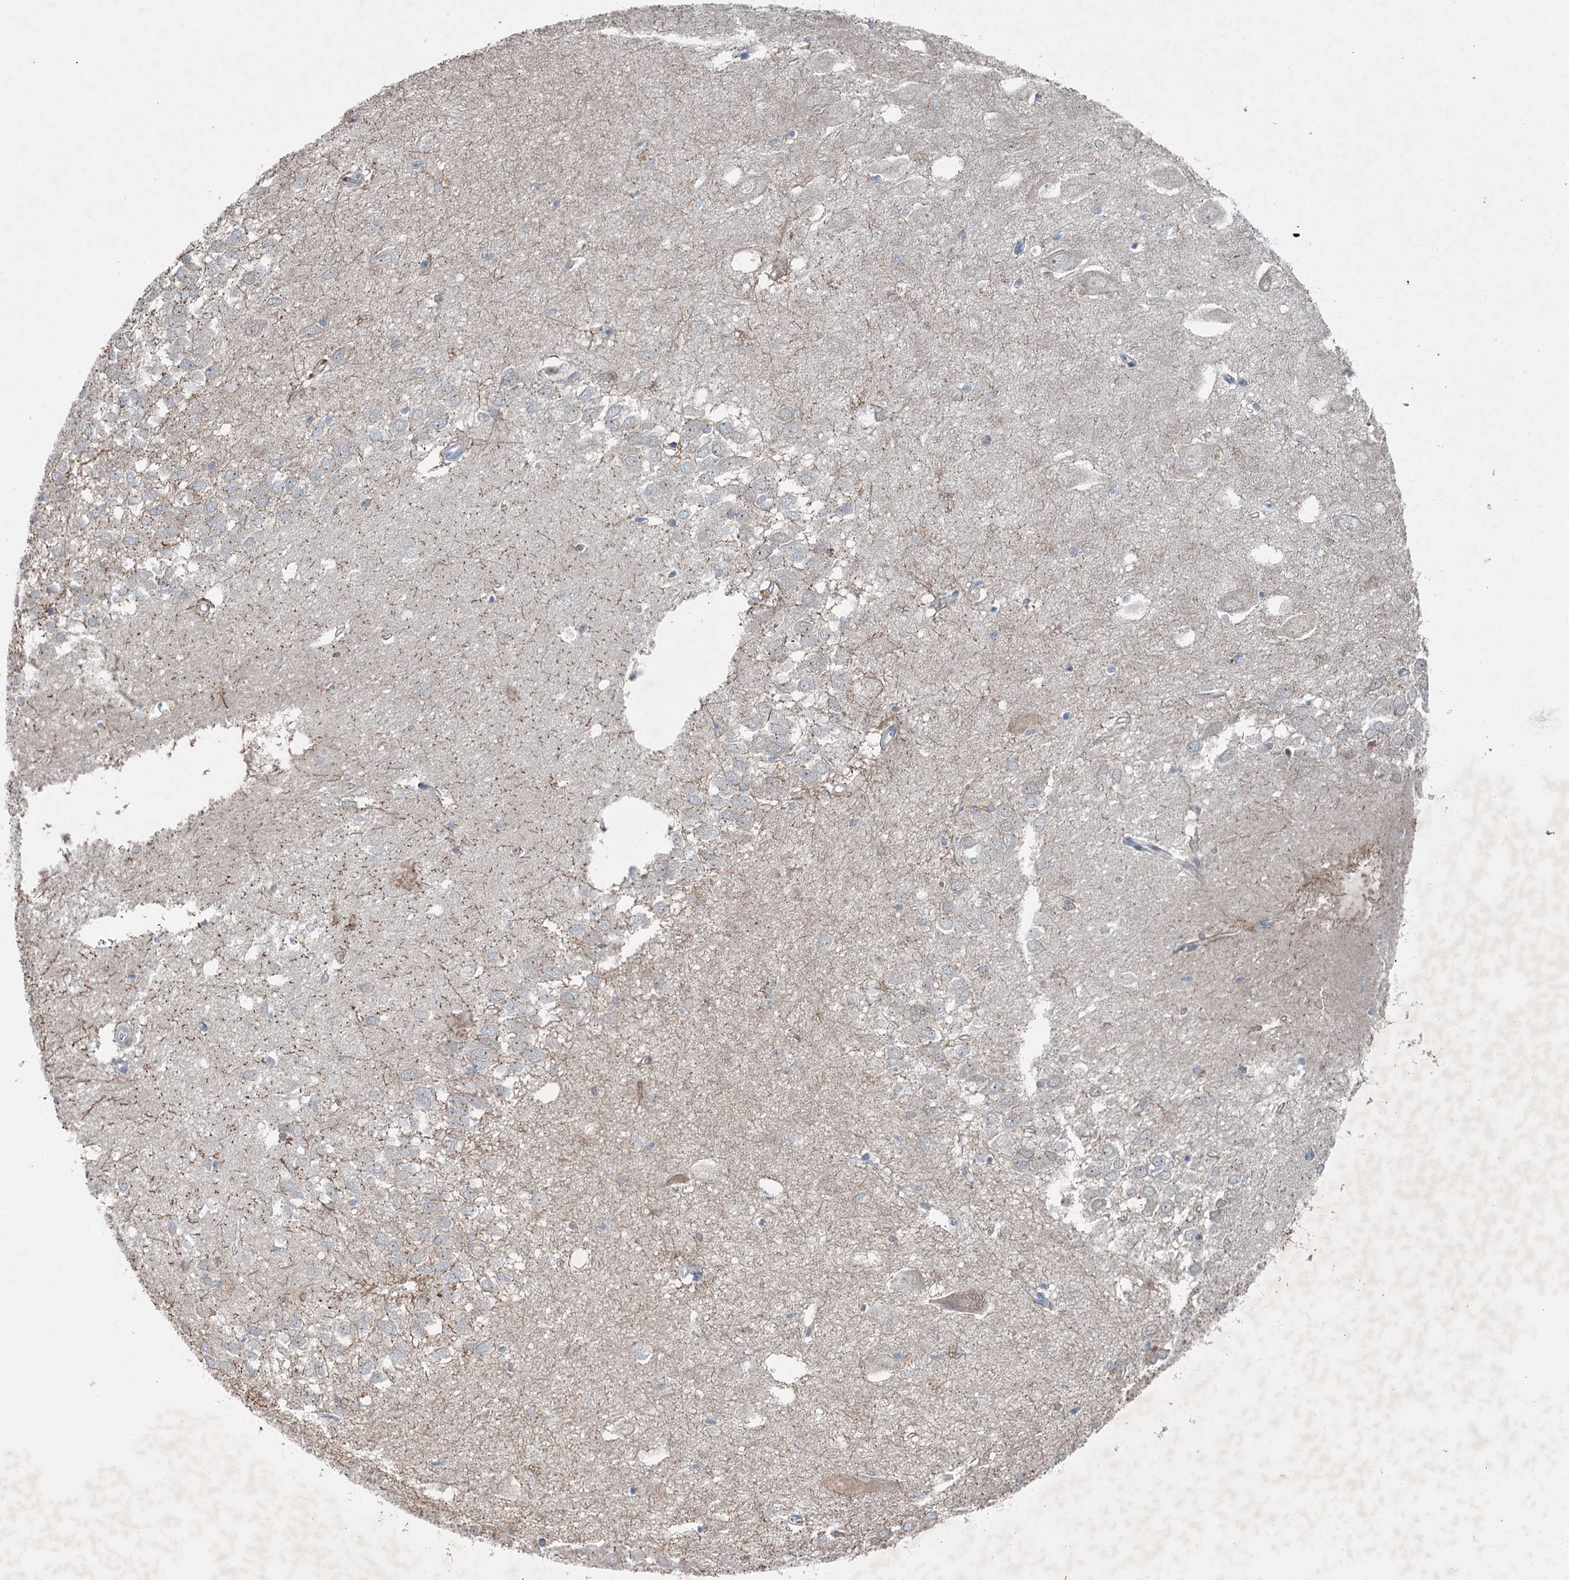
{"staining": {"intensity": "negative", "quantity": "none", "location": "none"}, "tissue": "hippocampus", "cell_type": "Glial cells", "image_type": "normal", "snomed": [{"axis": "morphology", "description": "Normal tissue, NOS"}, {"axis": "topography", "description": "Hippocampus"}], "caption": "Protein analysis of normal hippocampus exhibits no significant positivity in glial cells.", "gene": "CHCHD5", "patient": {"sex": "female", "age": 64}}